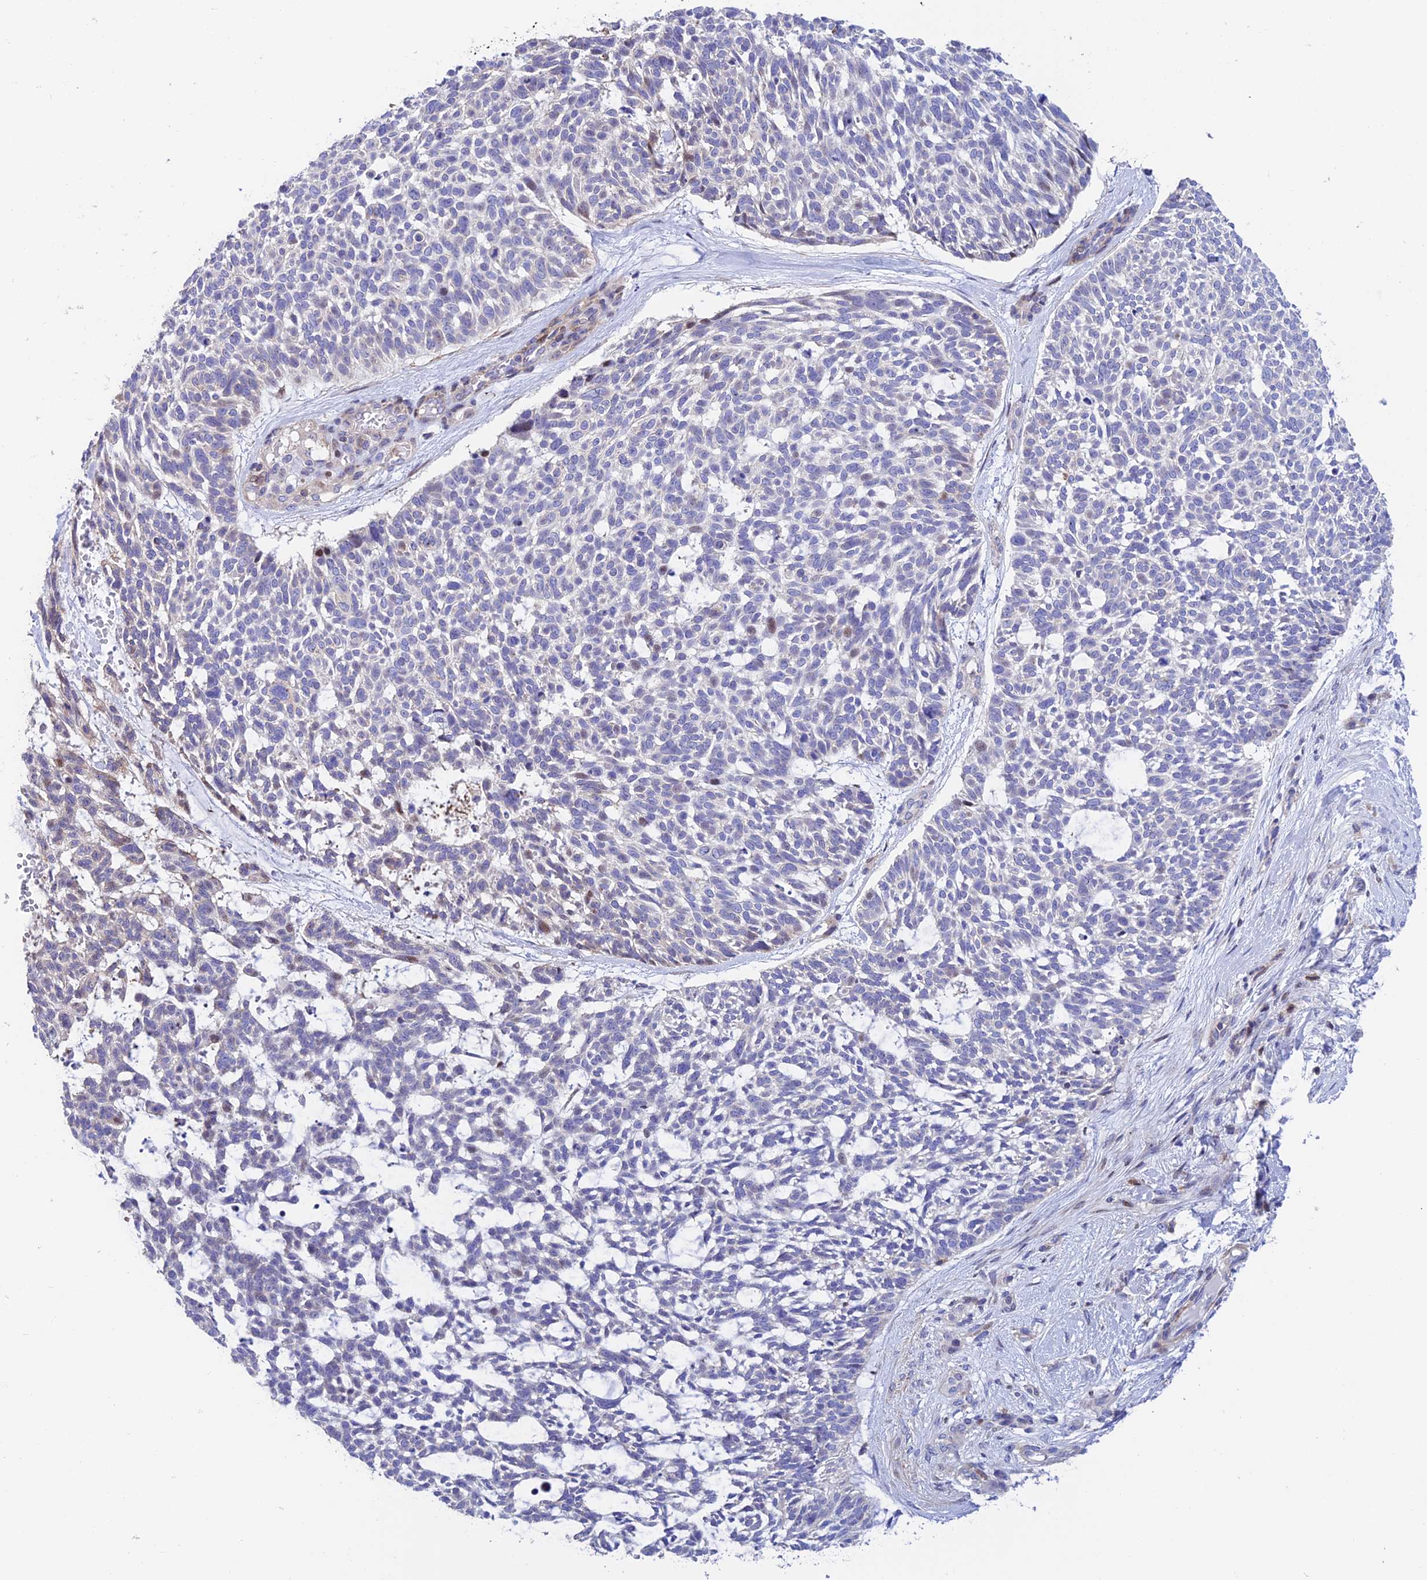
{"staining": {"intensity": "negative", "quantity": "none", "location": "none"}, "tissue": "skin cancer", "cell_type": "Tumor cells", "image_type": "cancer", "snomed": [{"axis": "morphology", "description": "Basal cell carcinoma"}, {"axis": "topography", "description": "Skin"}], "caption": "Immunohistochemical staining of human basal cell carcinoma (skin) exhibits no significant expression in tumor cells.", "gene": "PRIM1", "patient": {"sex": "male", "age": 88}}